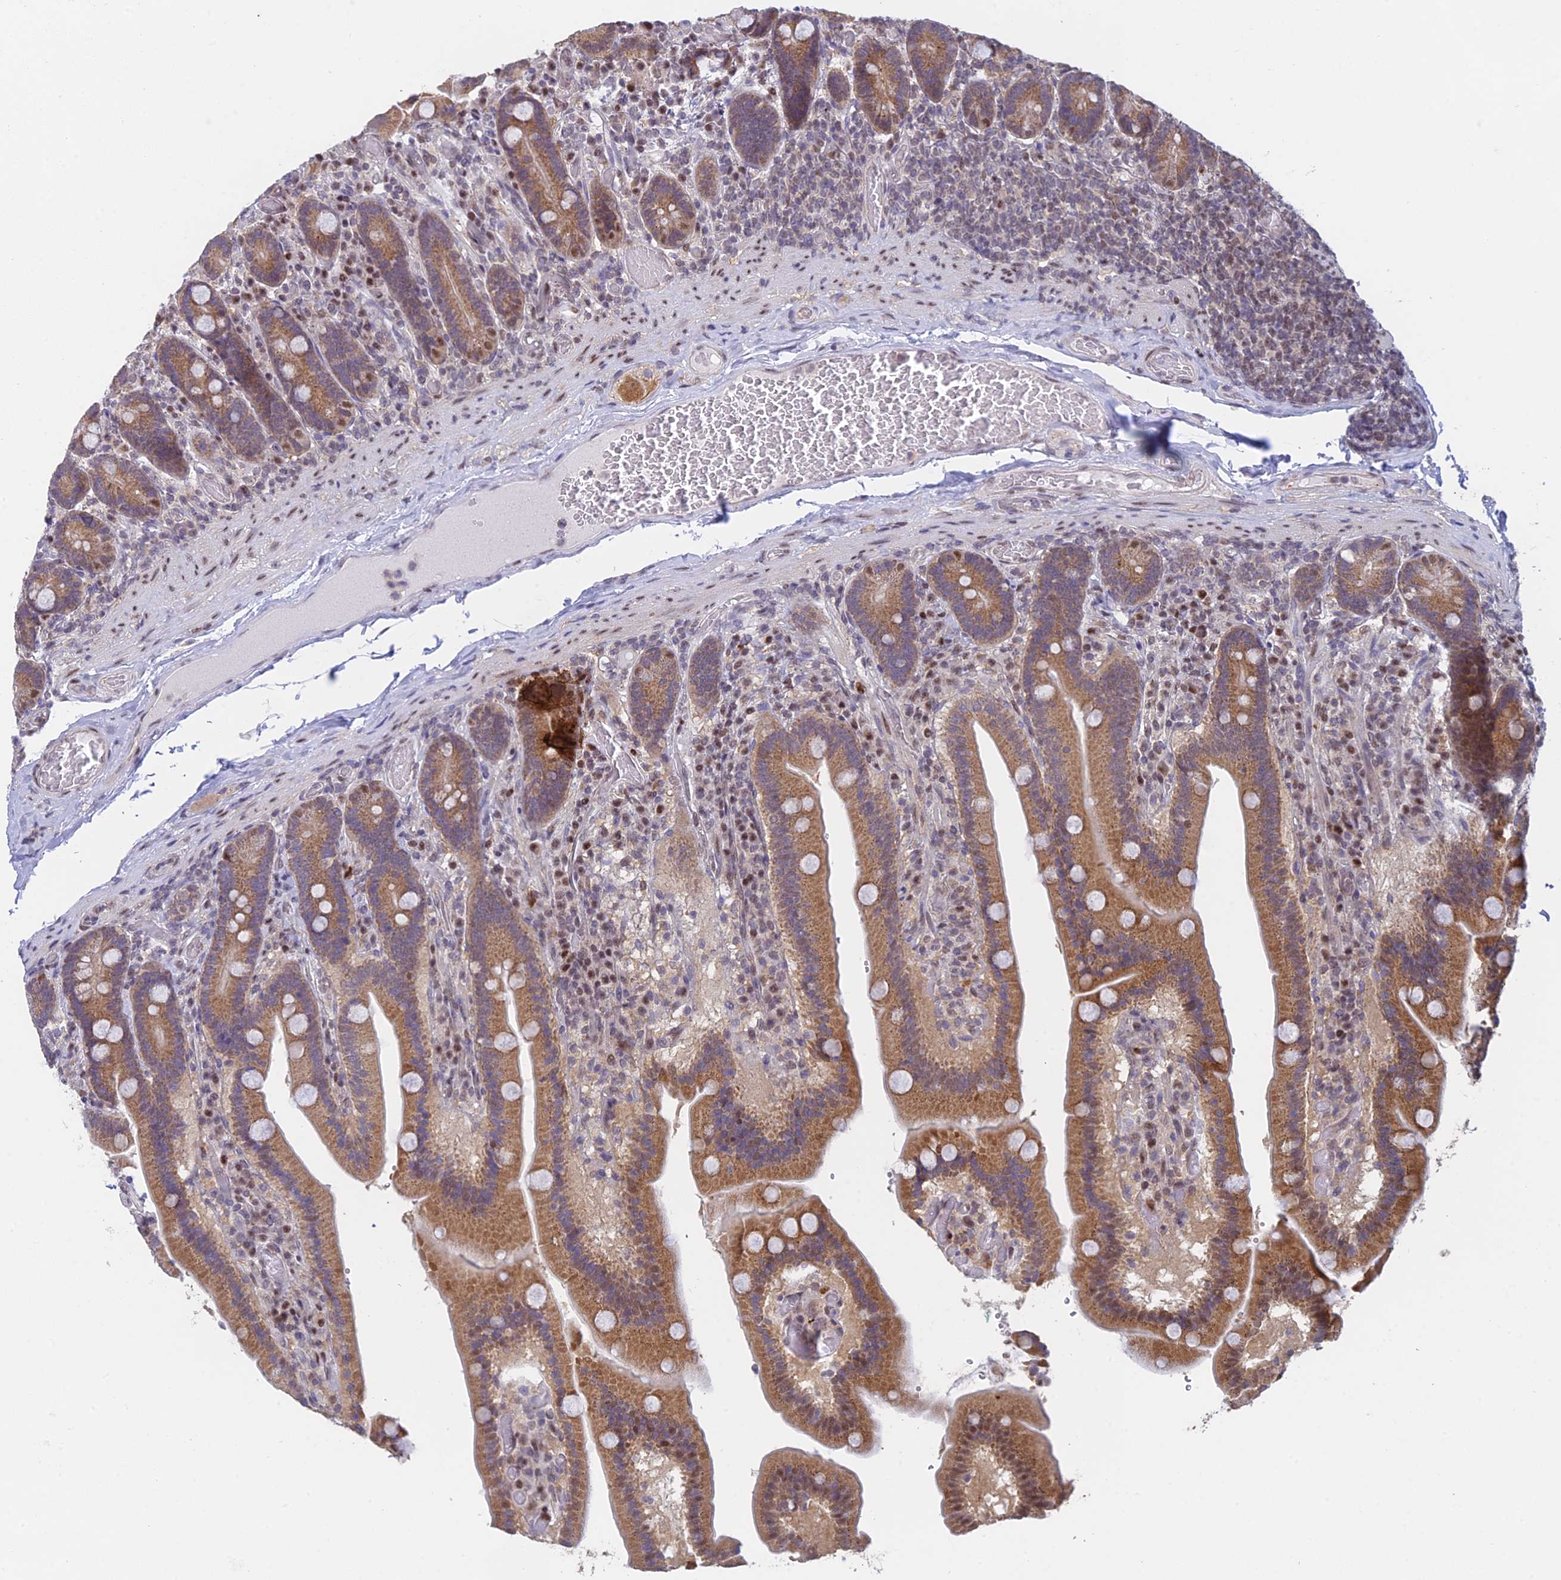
{"staining": {"intensity": "moderate", "quantity": ">75%", "location": "cytoplasmic/membranous"}, "tissue": "duodenum", "cell_type": "Glandular cells", "image_type": "normal", "snomed": [{"axis": "morphology", "description": "Normal tissue, NOS"}, {"axis": "topography", "description": "Duodenum"}], "caption": "A photomicrograph showing moderate cytoplasmic/membranous staining in approximately >75% of glandular cells in benign duodenum, as visualized by brown immunohistochemical staining.", "gene": "MRPL17", "patient": {"sex": "female", "age": 62}}